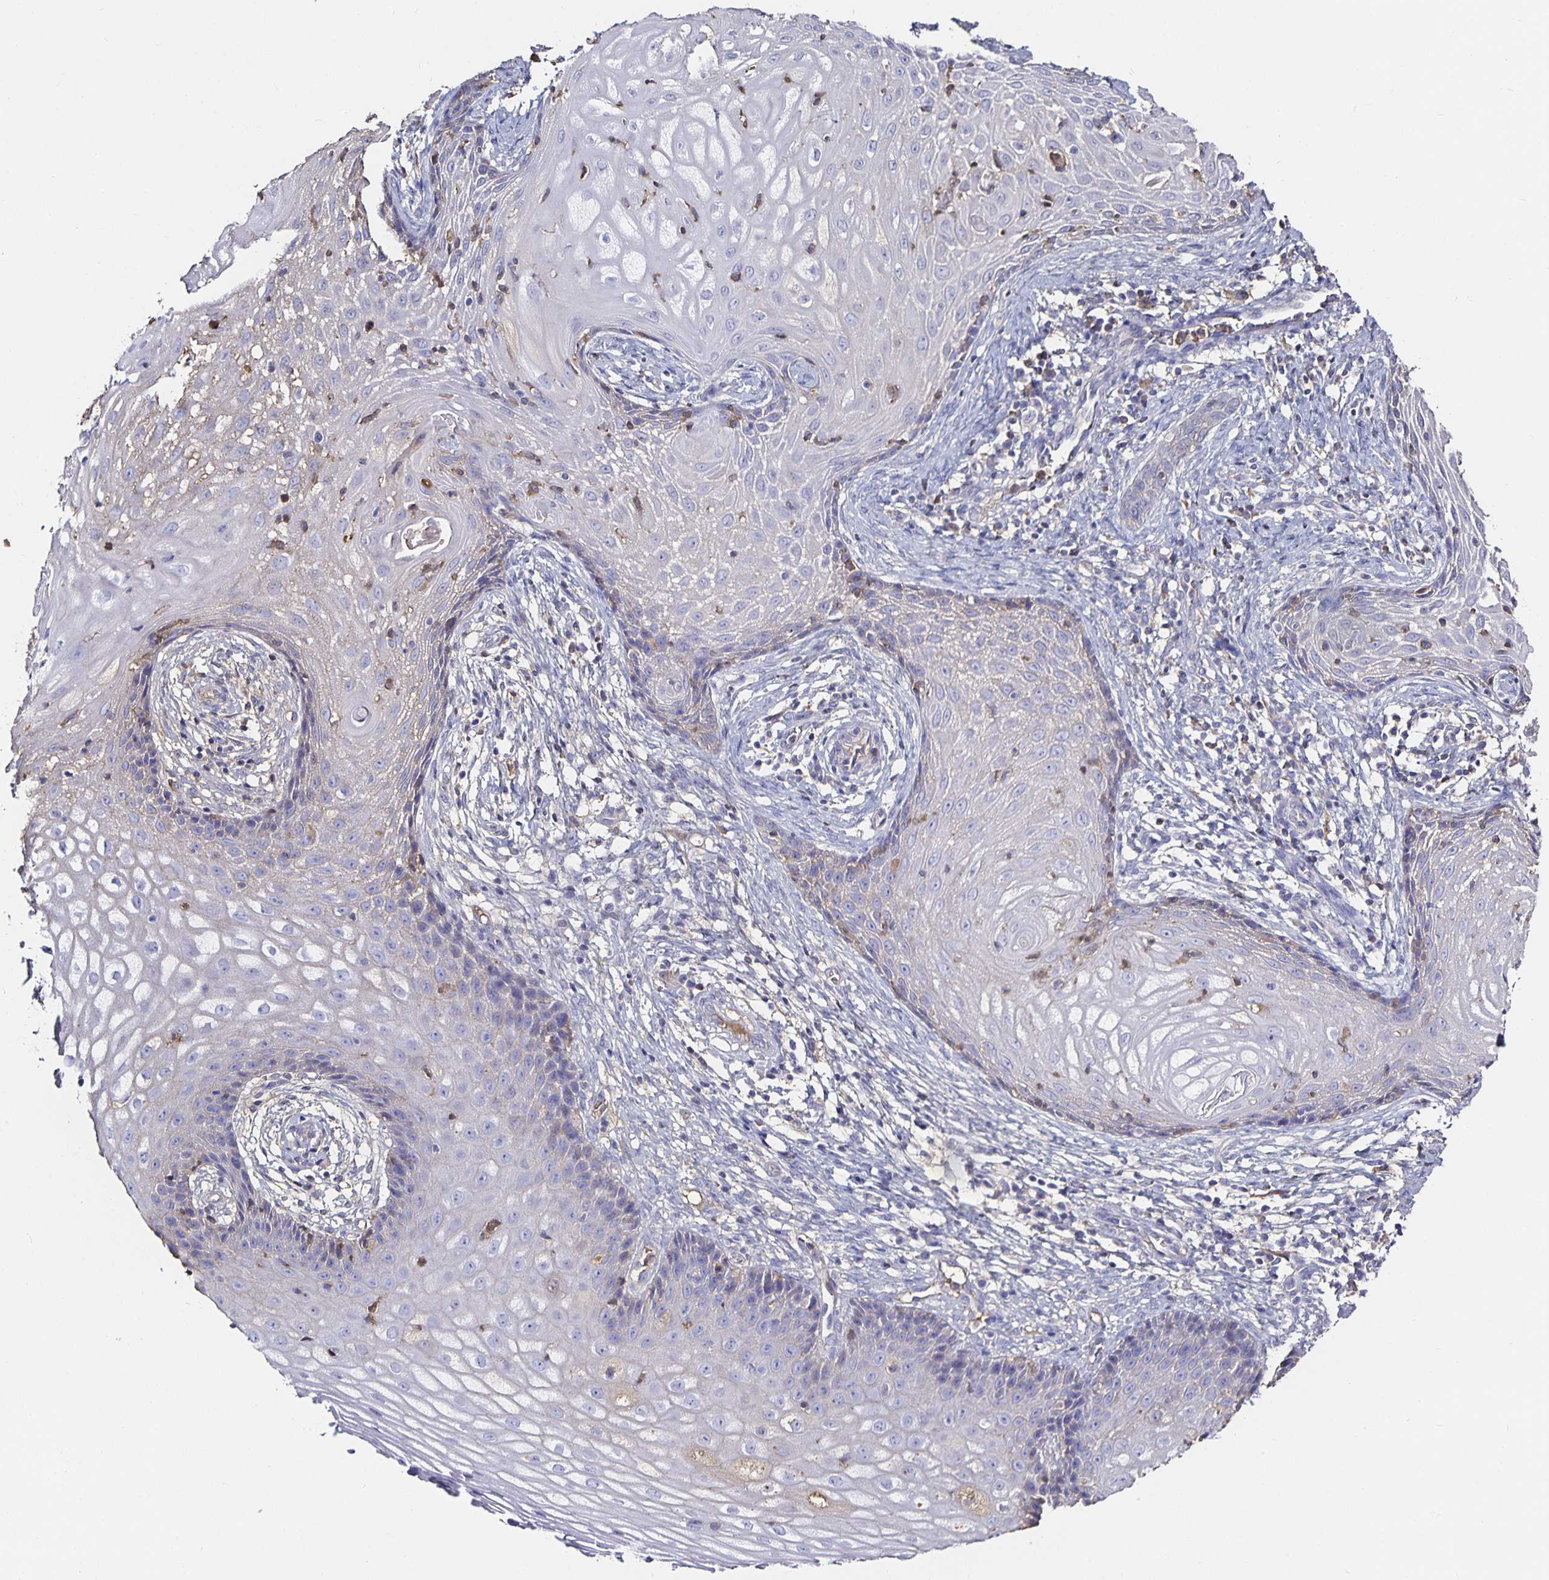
{"staining": {"intensity": "negative", "quantity": "none", "location": "none"}, "tissue": "cervical cancer", "cell_type": "Tumor cells", "image_type": "cancer", "snomed": [{"axis": "morphology", "description": "Squamous cell carcinoma, NOS"}, {"axis": "topography", "description": "Cervix"}], "caption": "Cervical cancer stained for a protein using immunohistochemistry exhibits no expression tumor cells.", "gene": "TTR", "patient": {"sex": "female", "age": 30}}